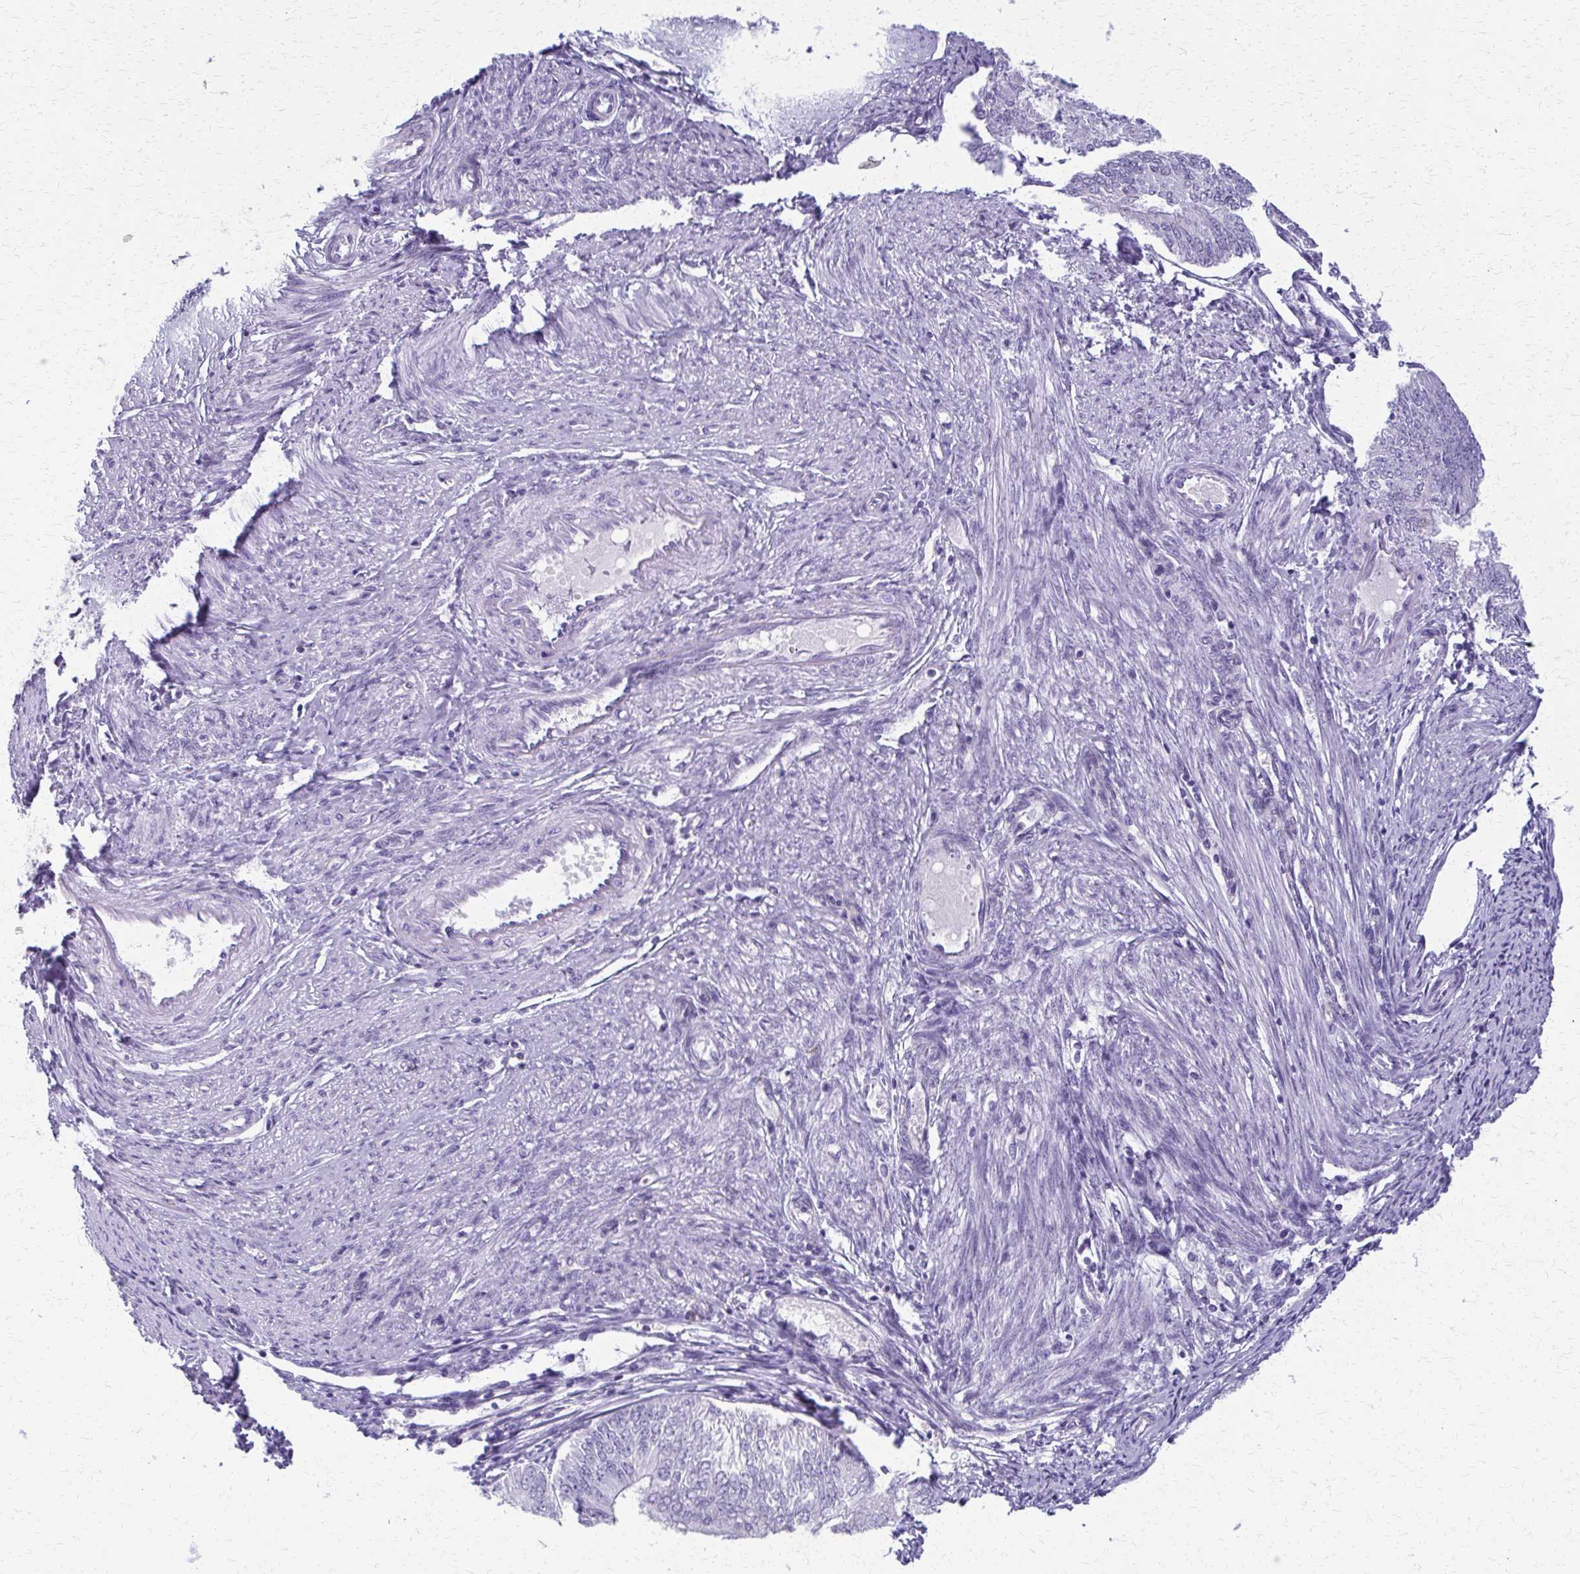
{"staining": {"intensity": "negative", "quantity": "none", "location": "none"}, "tissue": "endometrial cancer", "cell_type": "Tumor cells", "image_type": "cancer", "snomed": [{"axis": "morphology", "description": "Adenocarcinoma, NOS"}, {"axis": "topography", "description": "Endometrium"}], "caption": "The histopathology image demonstrates no significant staining in tumor cells of endometrial cancer (adenocarcinoma).", "gene": "FAM162B", "patient": {"sex": "female", "age": 58}}